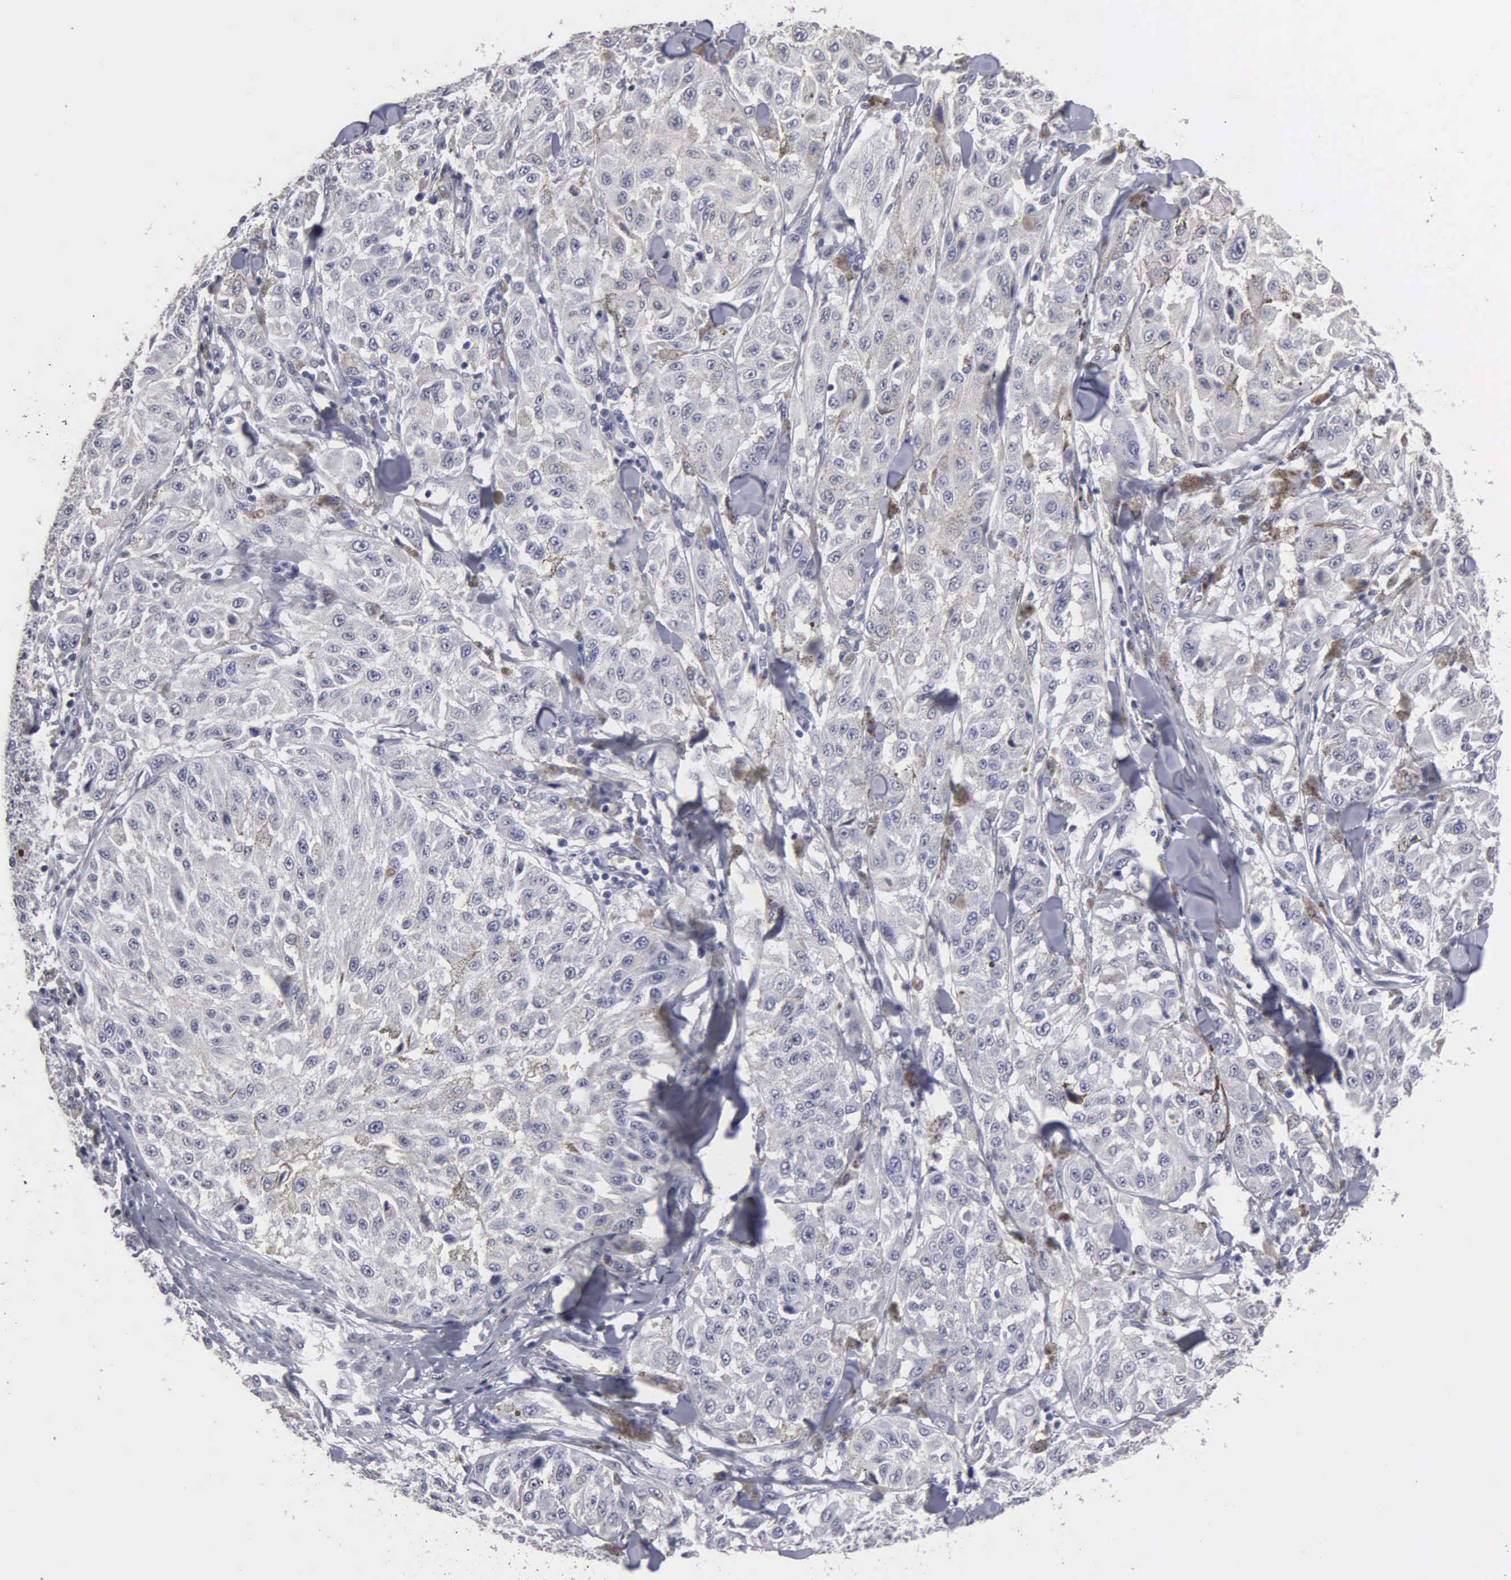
{"staining": {"intensity": "negative", "quantity": "none", "location": "none"}, "tissue": "melanoma", "cell_type": "Tumor cells", "image_type": "cancer", "snomed": [{"axis": "morphology", "description": "Malignant melanoma, NOS"}, {"axis": "topography", "description": "Skin"}], "caption": "Histopathology image shows no significant protein positivity in tumor cells of malignant melanoma.", "gene": "UPB1", "patient": {"sex": "female", "age": 64}}